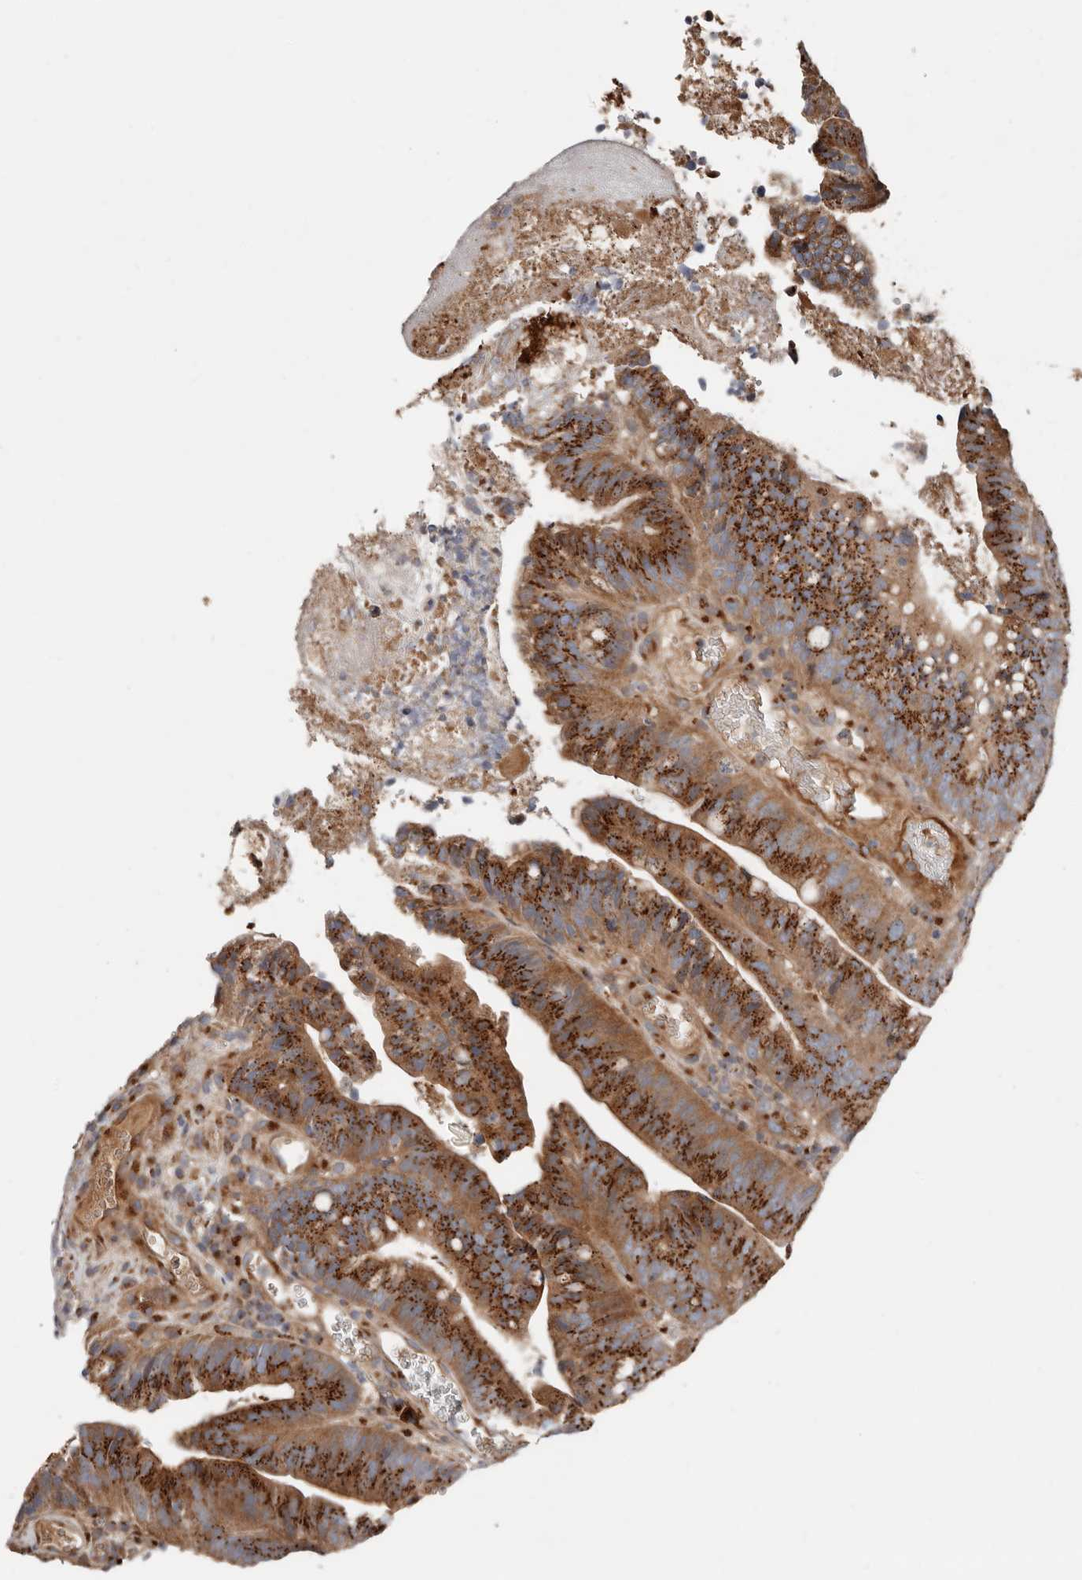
{"staining": {"intensity": "strong", "quantity": ">75%", "location": "cytoplasmic/membranous"}, "tissue": "colorectal cancer", "cell_type": "Tumor cells", "image_type": "cancer", "snomed": [{"axis": "morphology", "description": "Adenocarcinoma, NOS"}, {"axis": "topography", "description": "Colon"}], "caption": "Adenocarcinoma (colorectal) tissue reveals strong cytoplasmic/membranous staining in about >75% of tumor cells, visualized by immunohistochemistry. (DAB IHC with brightfield microscopy, high magnification).", "gene": "COG1", "patient": {"sex": "female", "age": 66}}